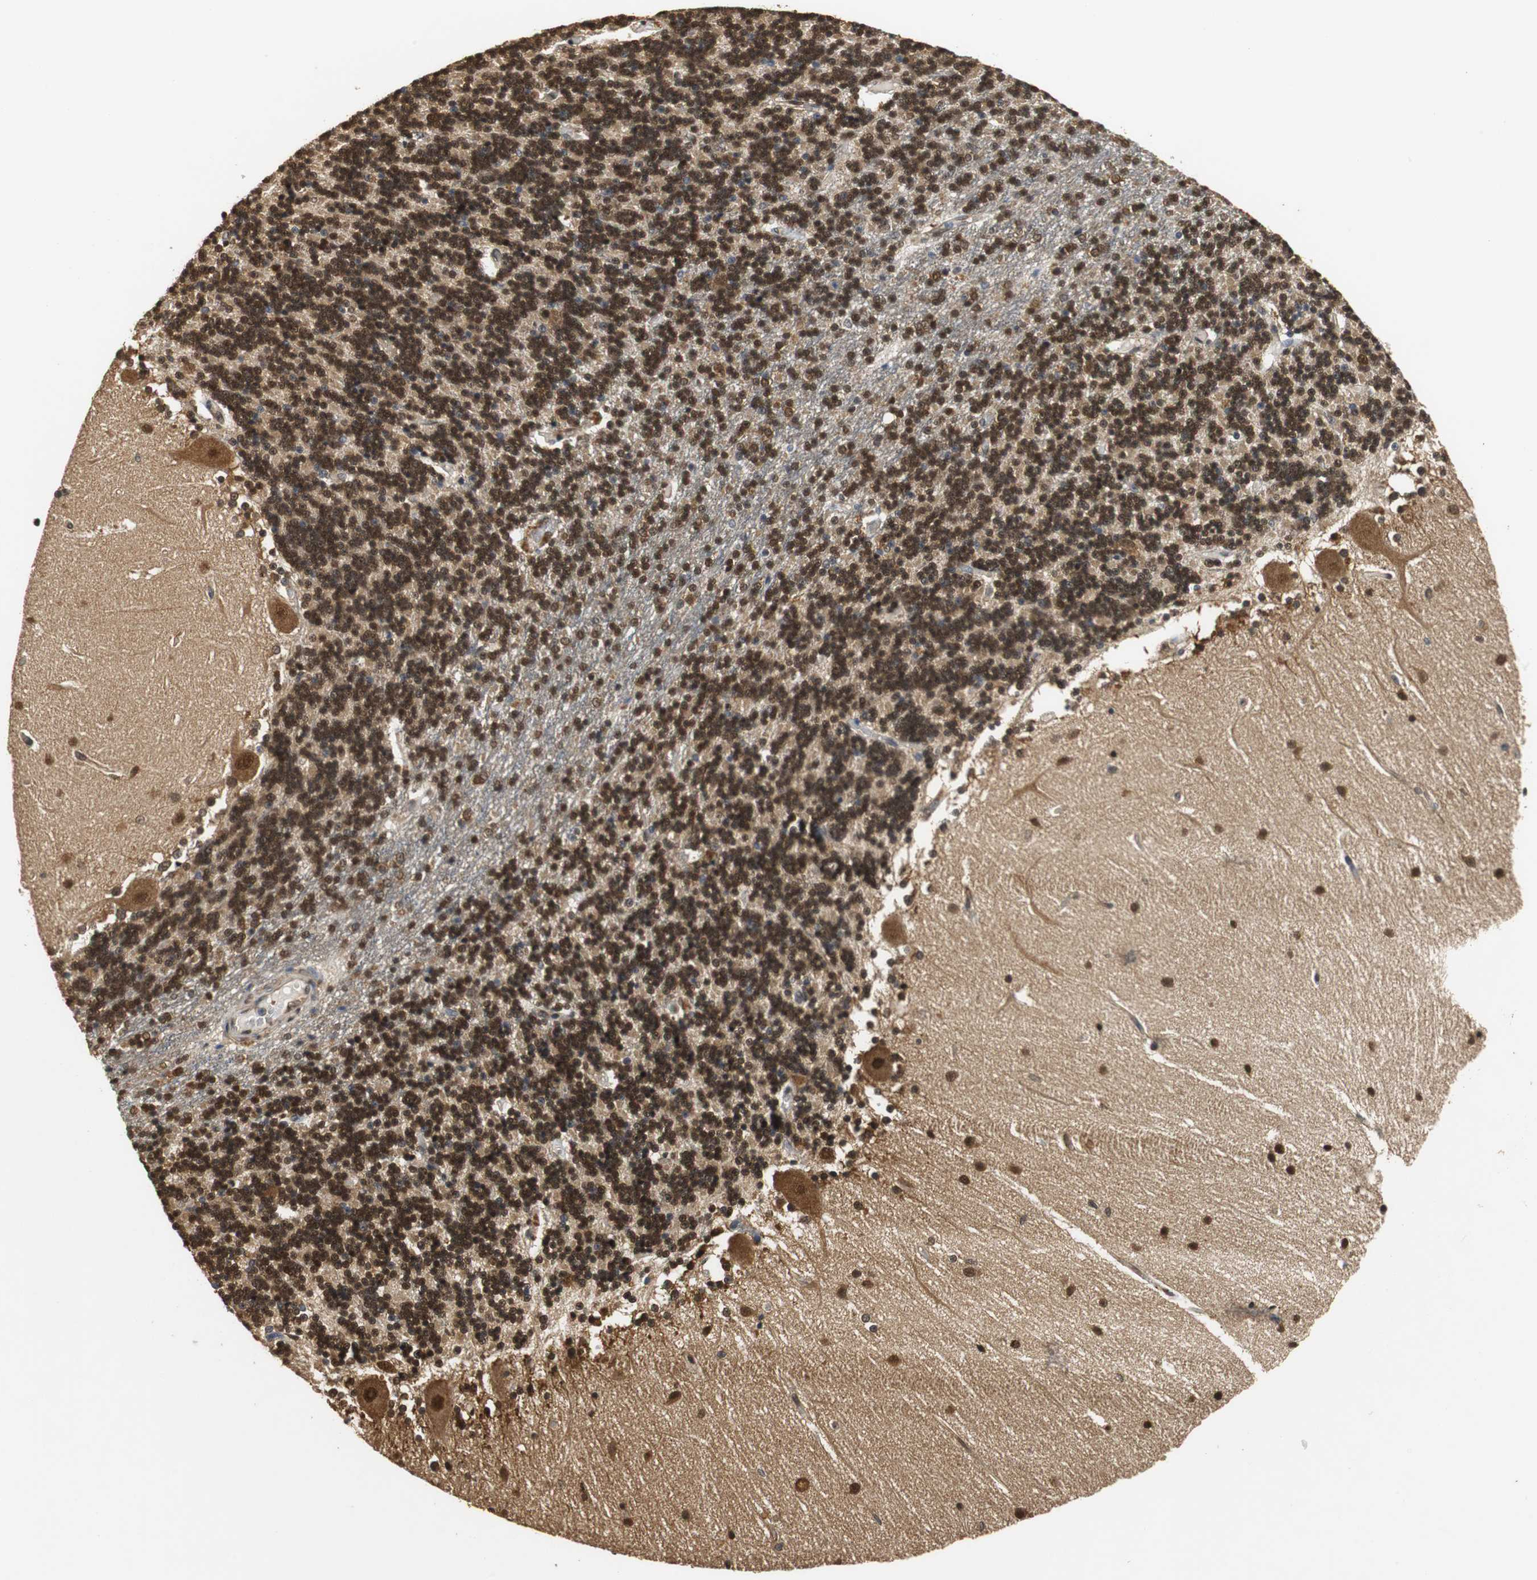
{"staining": {"intensity": "strong", "quantity": ">75%", "location": "cytoplasmic/membranous,nuclear"}, "tissue": "cerebellum", "cell_type": "Cells in granular layer", "image_type": "normal", "snomed": [{"axis": "morphology", "description": "Normal tissue, NOS"}, {"axis": "topography", "description": "Cerebellum"}], "caption": "Brown immunohistochemical staining in normal cerebellum displays strong cytoplasmic/membranous,nuclear staining in about >75% of cells in granular layer.", "gene": "UBQLN2", "patient": {"sex": "female", "age": 54}}